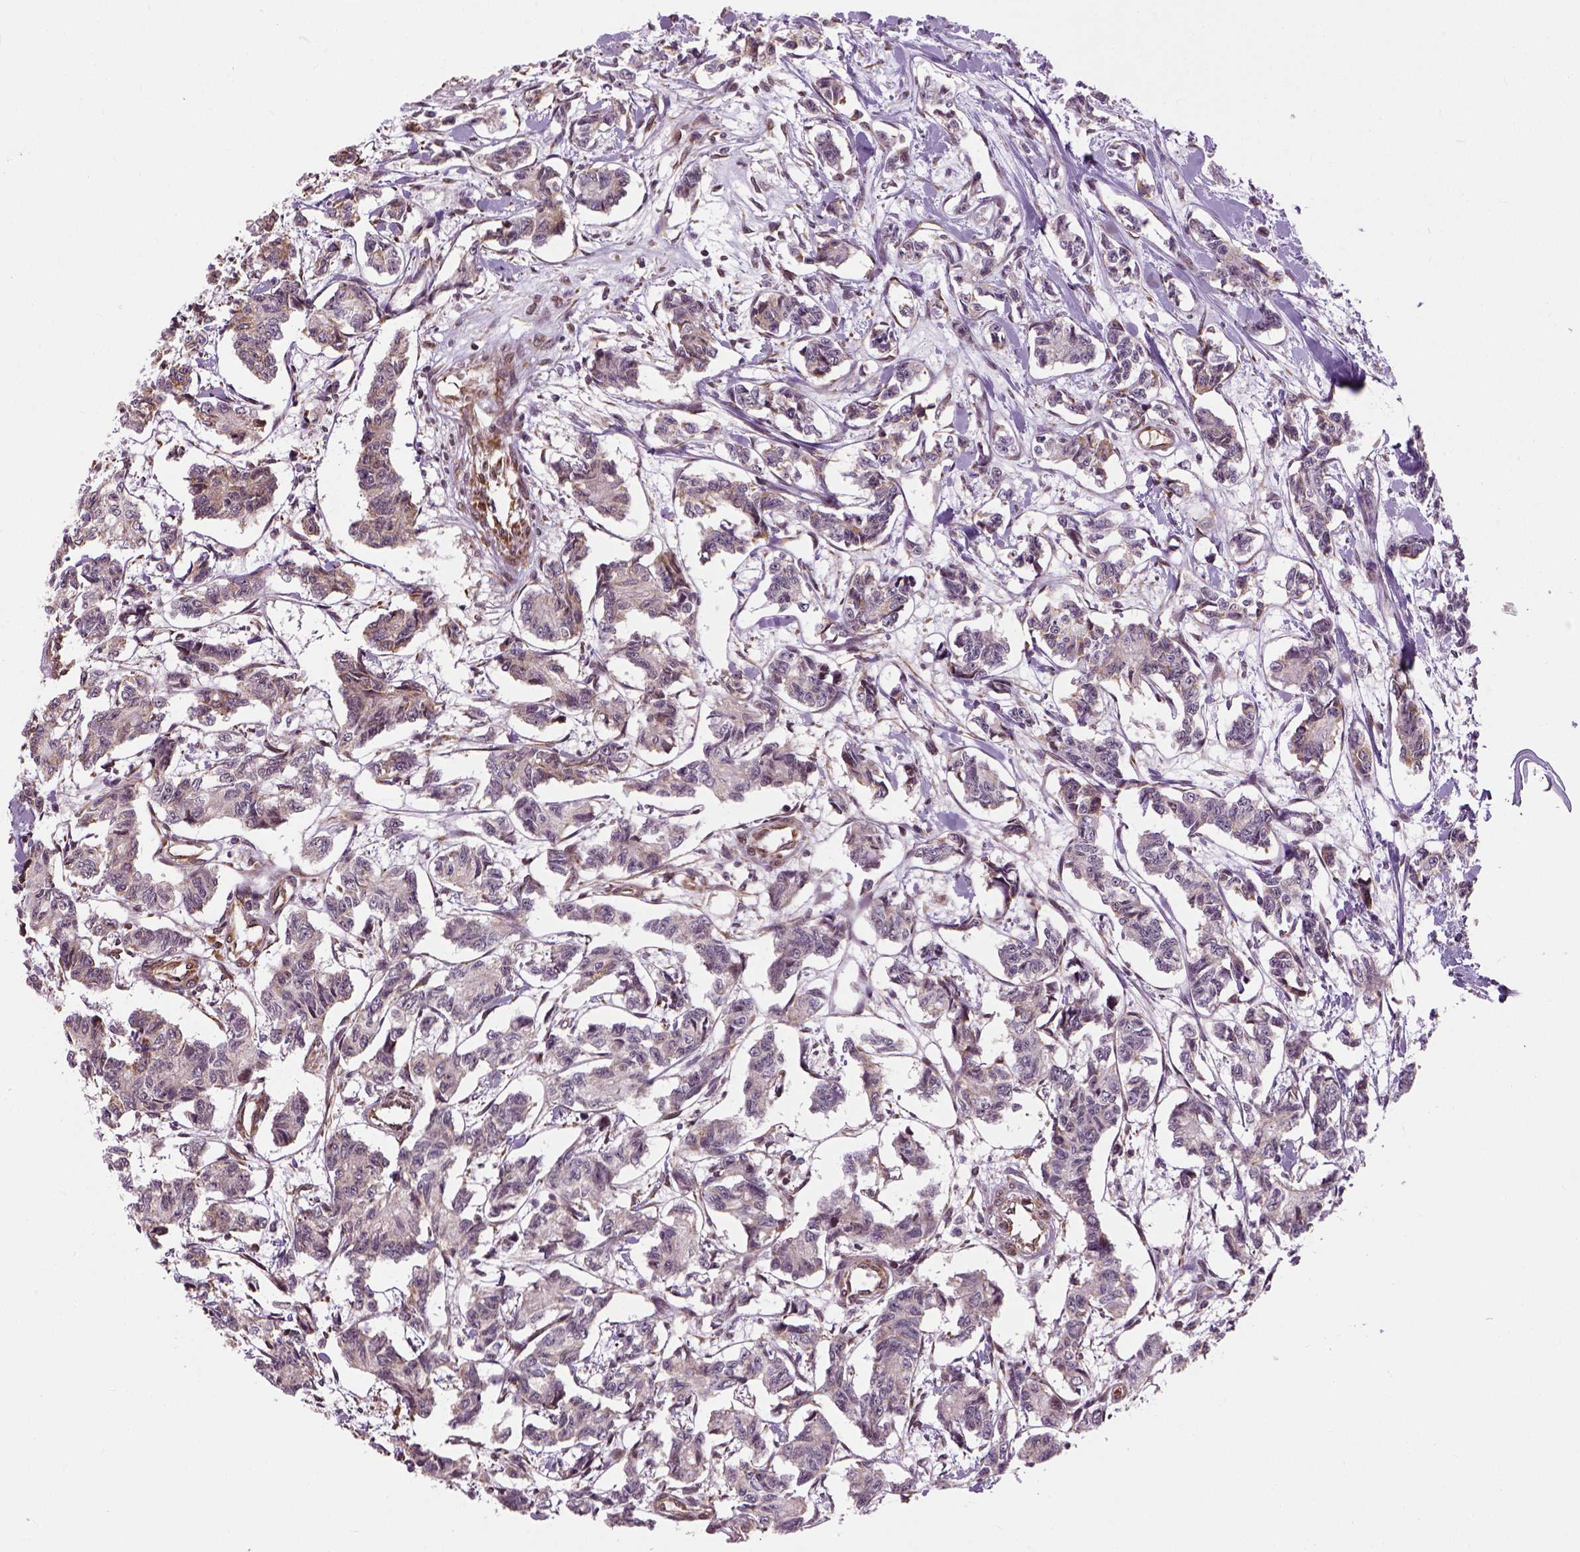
{"staining": {"intensity": "weak", "quantity": "<25%", "location": "cytoplasmic/membranous"}, "tissue": "carcinoid", "cell_type": "Tumor cells", "image_type": "cancer", "snomed": [{"axis": "morphology", "description": "Carcinoid, malignant, NOS"}, {"axis": "topography", "description": "Kidney"}], "caption": "A high-resolution micrograph shows immunohistochemistry (IHC) staining of carcinoid, which exhibits no significant positivity in tumor cells.", "gene": "XK", "patient": {"sex": "female", "age": 41}}